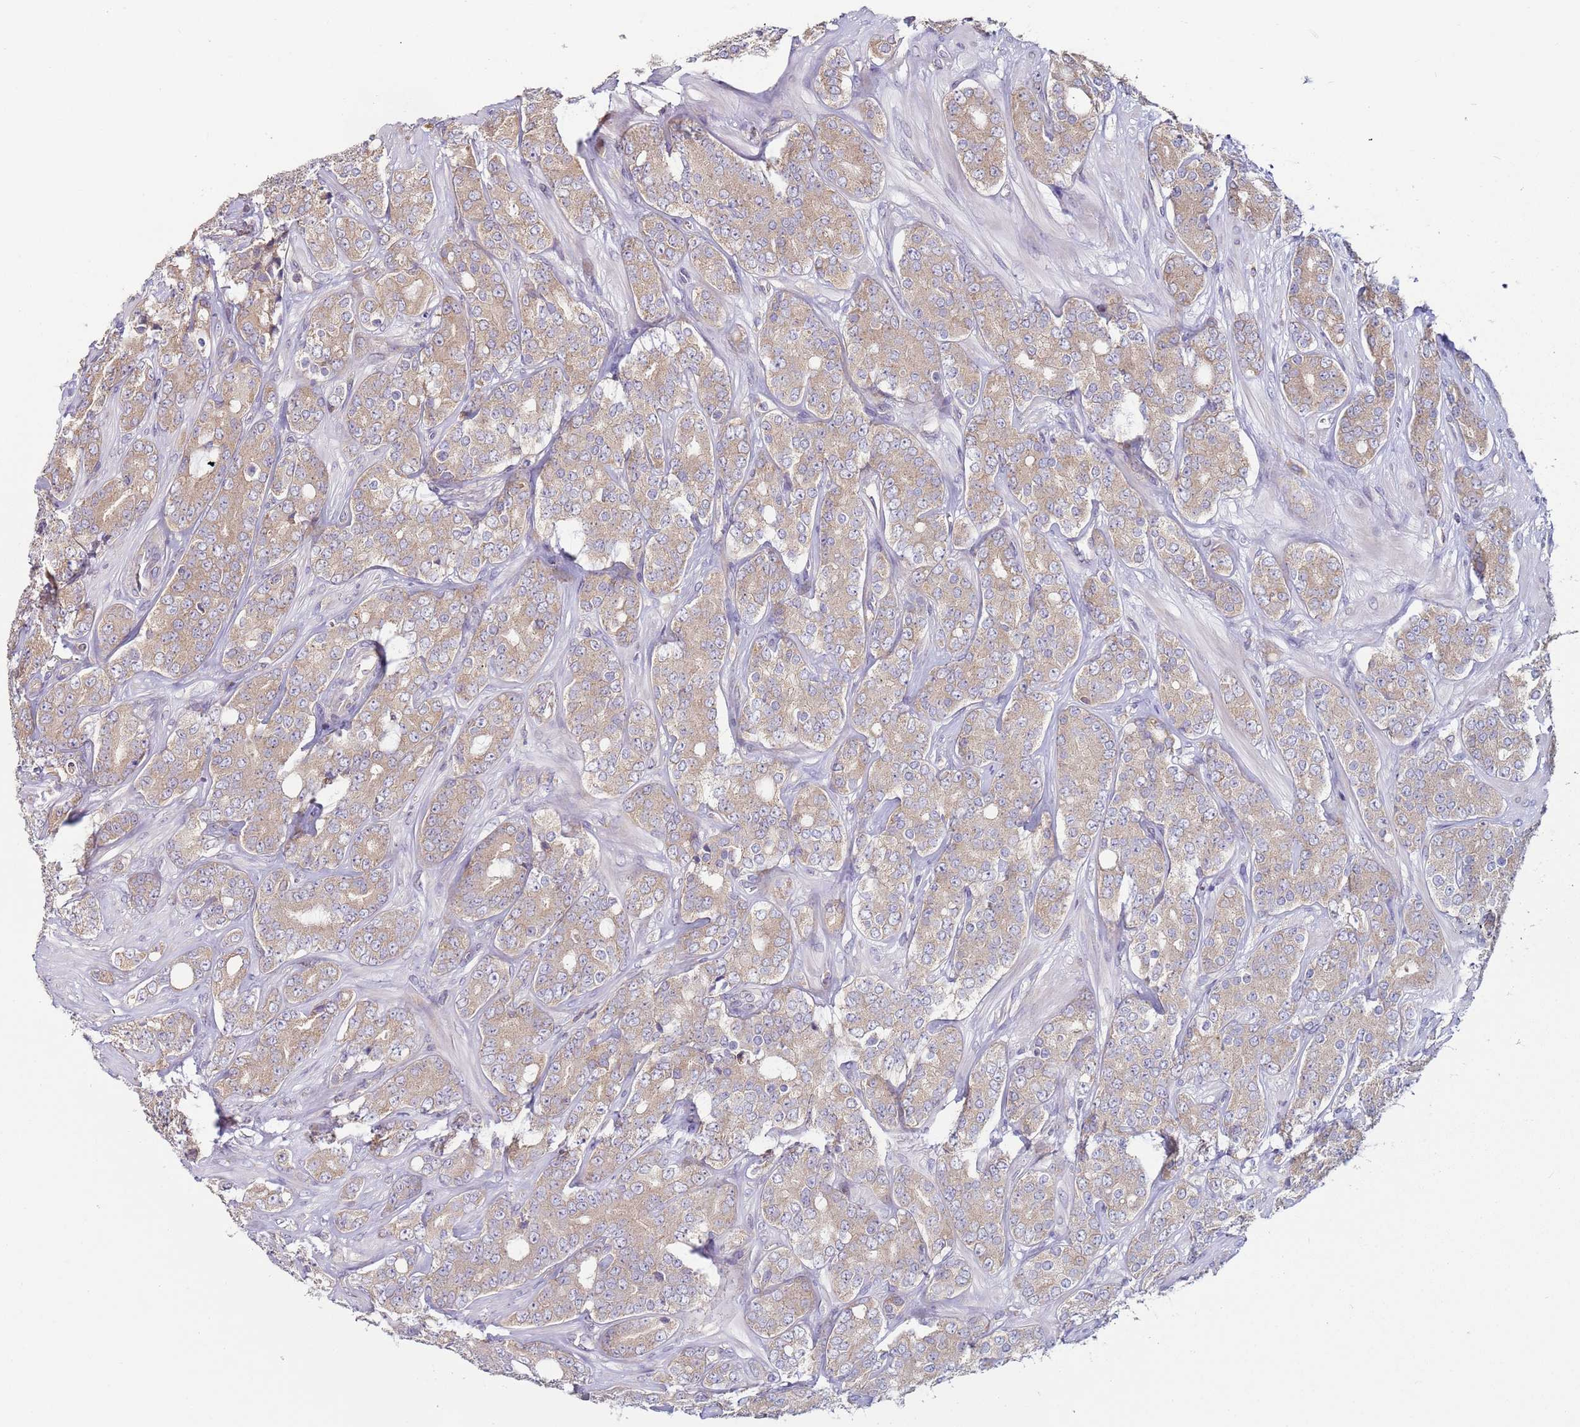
{"staining": {"intensity": "weak", "quantity": ">75%", "location": "cytoplasmic/membranous"}, "tissue": "prostate cancer", "cell_type": "Tumor cells", "image_type": "cancer", "snomed": [{"axis": "morphology", "description": "Adenocarcinoma, High grade"}, {"axis": "topography", "description": "Prostate"}], "caption": "This histopathology image demonstrates immunohistochemistry (IHC) staining of human prostate cancer, with low weak cytoplasmic/membranous expression in approximately >75% of tumor cells.", "gene": "DIP2B", "patient": {"sex": "male", "age": 62}}